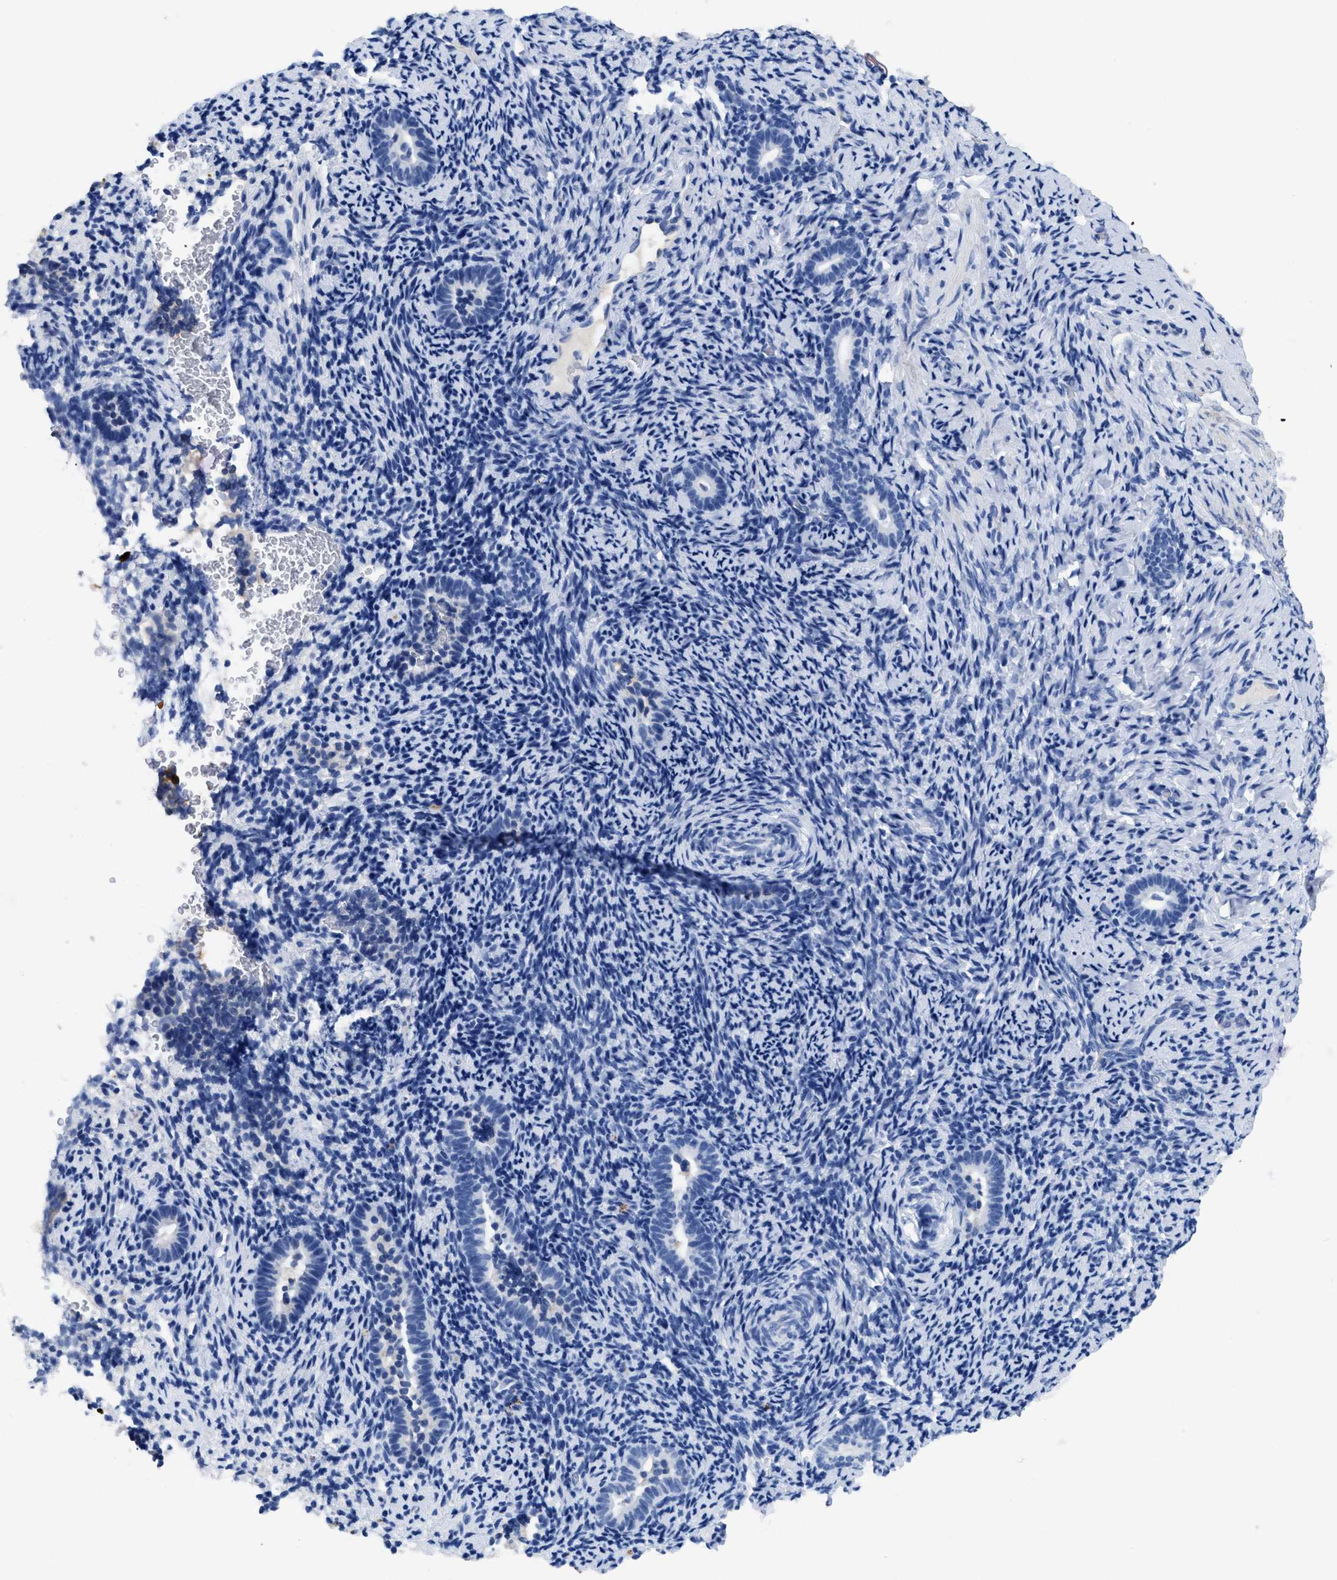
{"staining": {"intensity": "negative", "quantity": "none", "location": "none"}, "tissue": "endometrium", "cell_type": "Cells in endometrial stroma", "image_type": "normal", "snomed": [{"axis": "morphology", "description": "Normal tissue, NOS"}, {"axis": "topography", "description": "Endometrium"}], "caption": "A high-resolution photomicrograph shows immunohistochemistry (IHC) staining of unremarkable endometrium, which exhibits no significant expression in cells in endometrial stroma. Nuclei are stained in blue.", "gene": "TMEM68", "patient": {"sex": "female", "age": 51}}